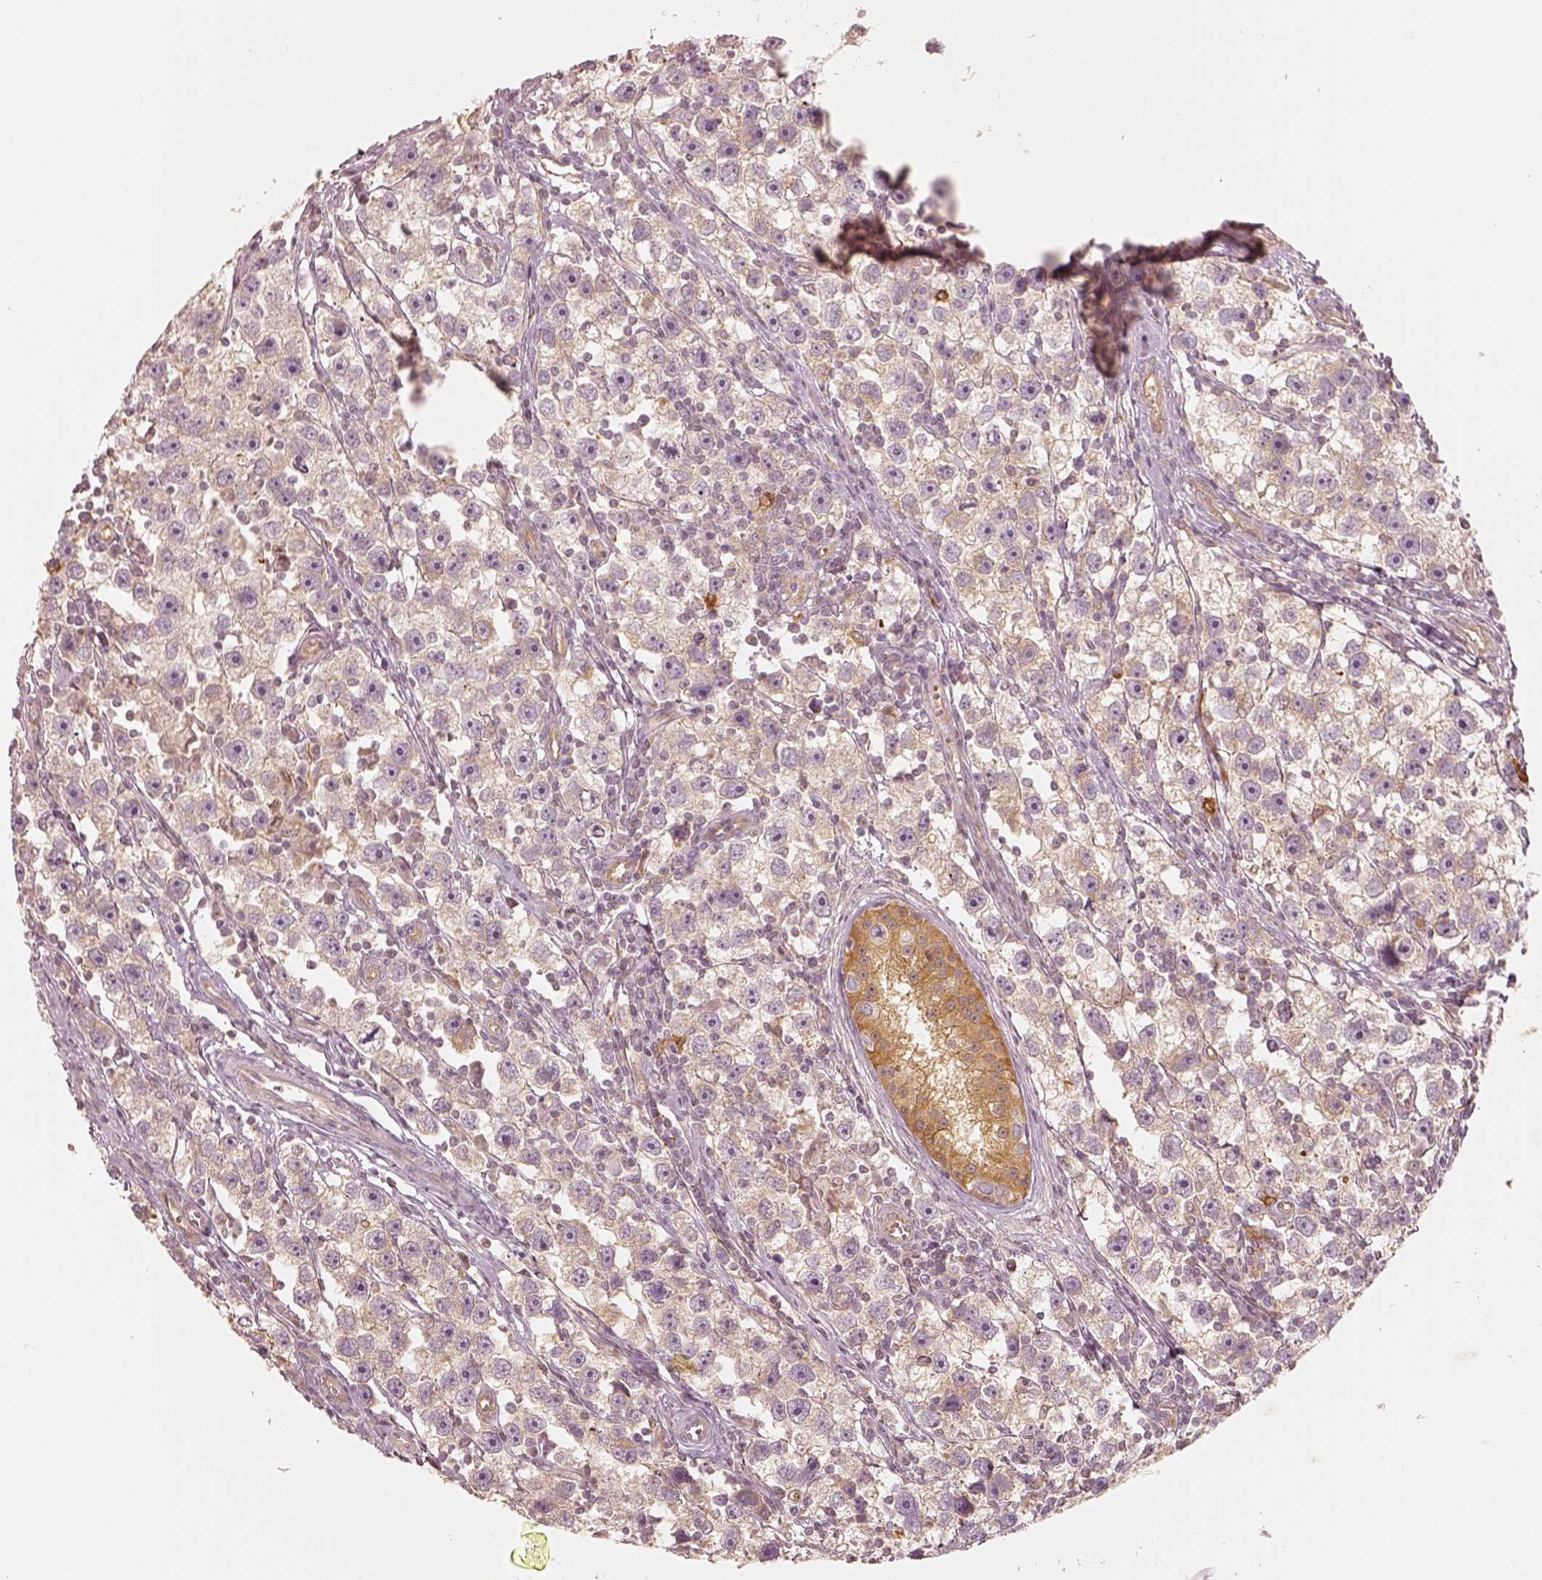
{"staining": {"intensity": "moderate", "quantity": "<25%", "location": "cytoplasmic/membranous"}, "tissue": "testis cancer", "cell_type": "Tumor cells", "image_type": "cancer", "snomed": [{"axis": "morphology", "description": "Seminoma, NOS"}, {"axis": "topography", "description": "Testis"}], "caption": "Protein expression analysis of human testis seminoma reveals moderate cytoplasmic/membranous staining in approximately <25% of tumor cells.", "gene": "FSCN1", "patient": {"sex": "male", "age": 30}}